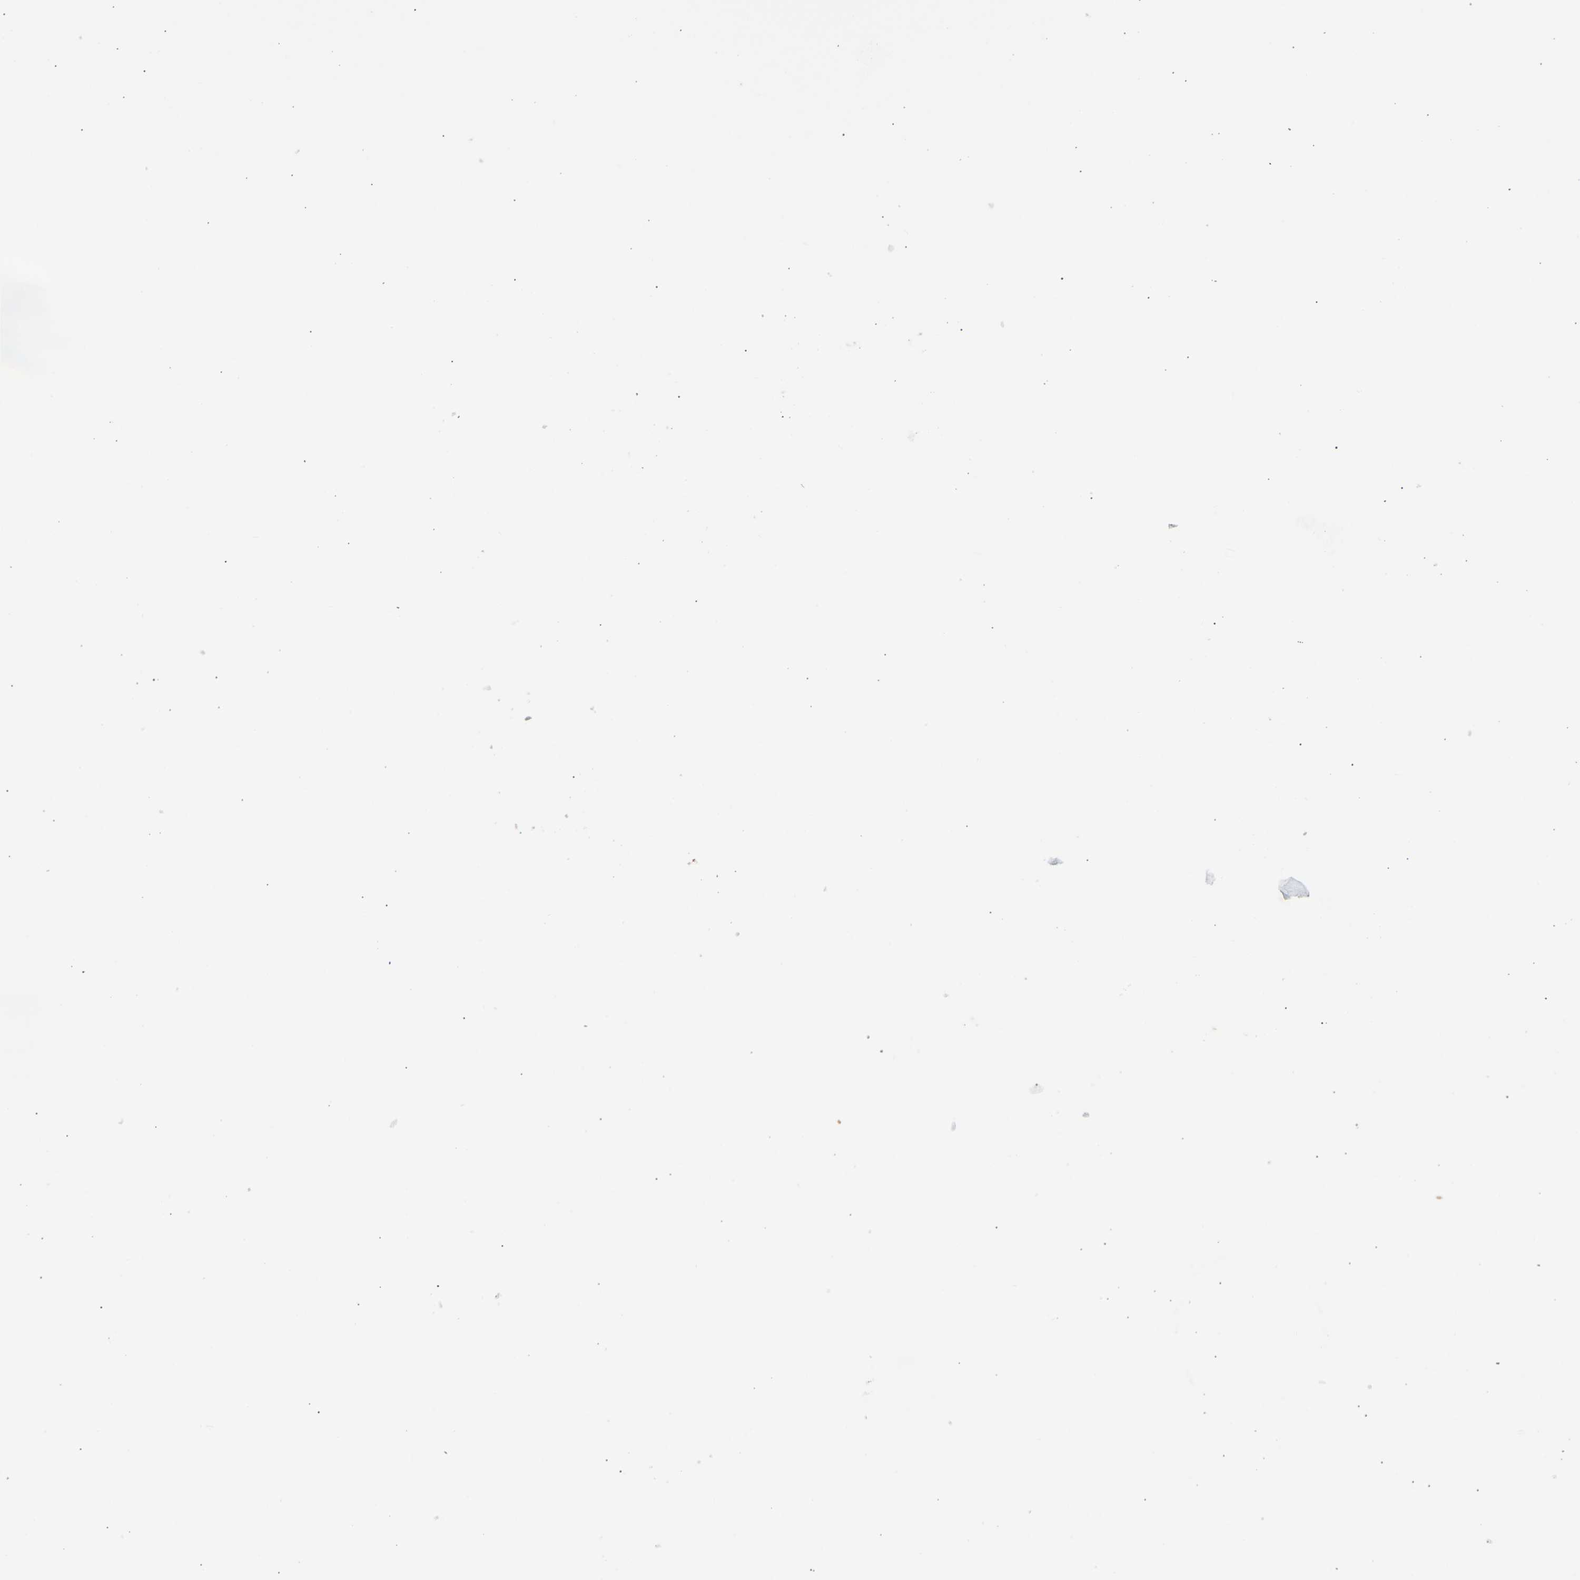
{"staining": {"intensity": "moderate", "quantity": "<25%", "location": "cytoplasmic/membranous"}, "tissue": "stomach cancer", "cell_type": "Tumor cells", "image_type": "cancer", "snomed": [{"axis": "morphology", "description": "Adenocarcinoma, NOS"}, {"axis": "topography", "description": "Stomach"}], "caption": "Brown immunohistochemical staining in stomach cancer shows moderate cytoplasmic/membranous expression in approximately <25% of tumor cells. Using DAB (3,3'-diaminobenzidine) (brown) and hematoxylin (blue) stains, captured at high magnification using brightfield microscopy.", "gene": "RGL1", "patient": {"sex": "female", "age": 89}}